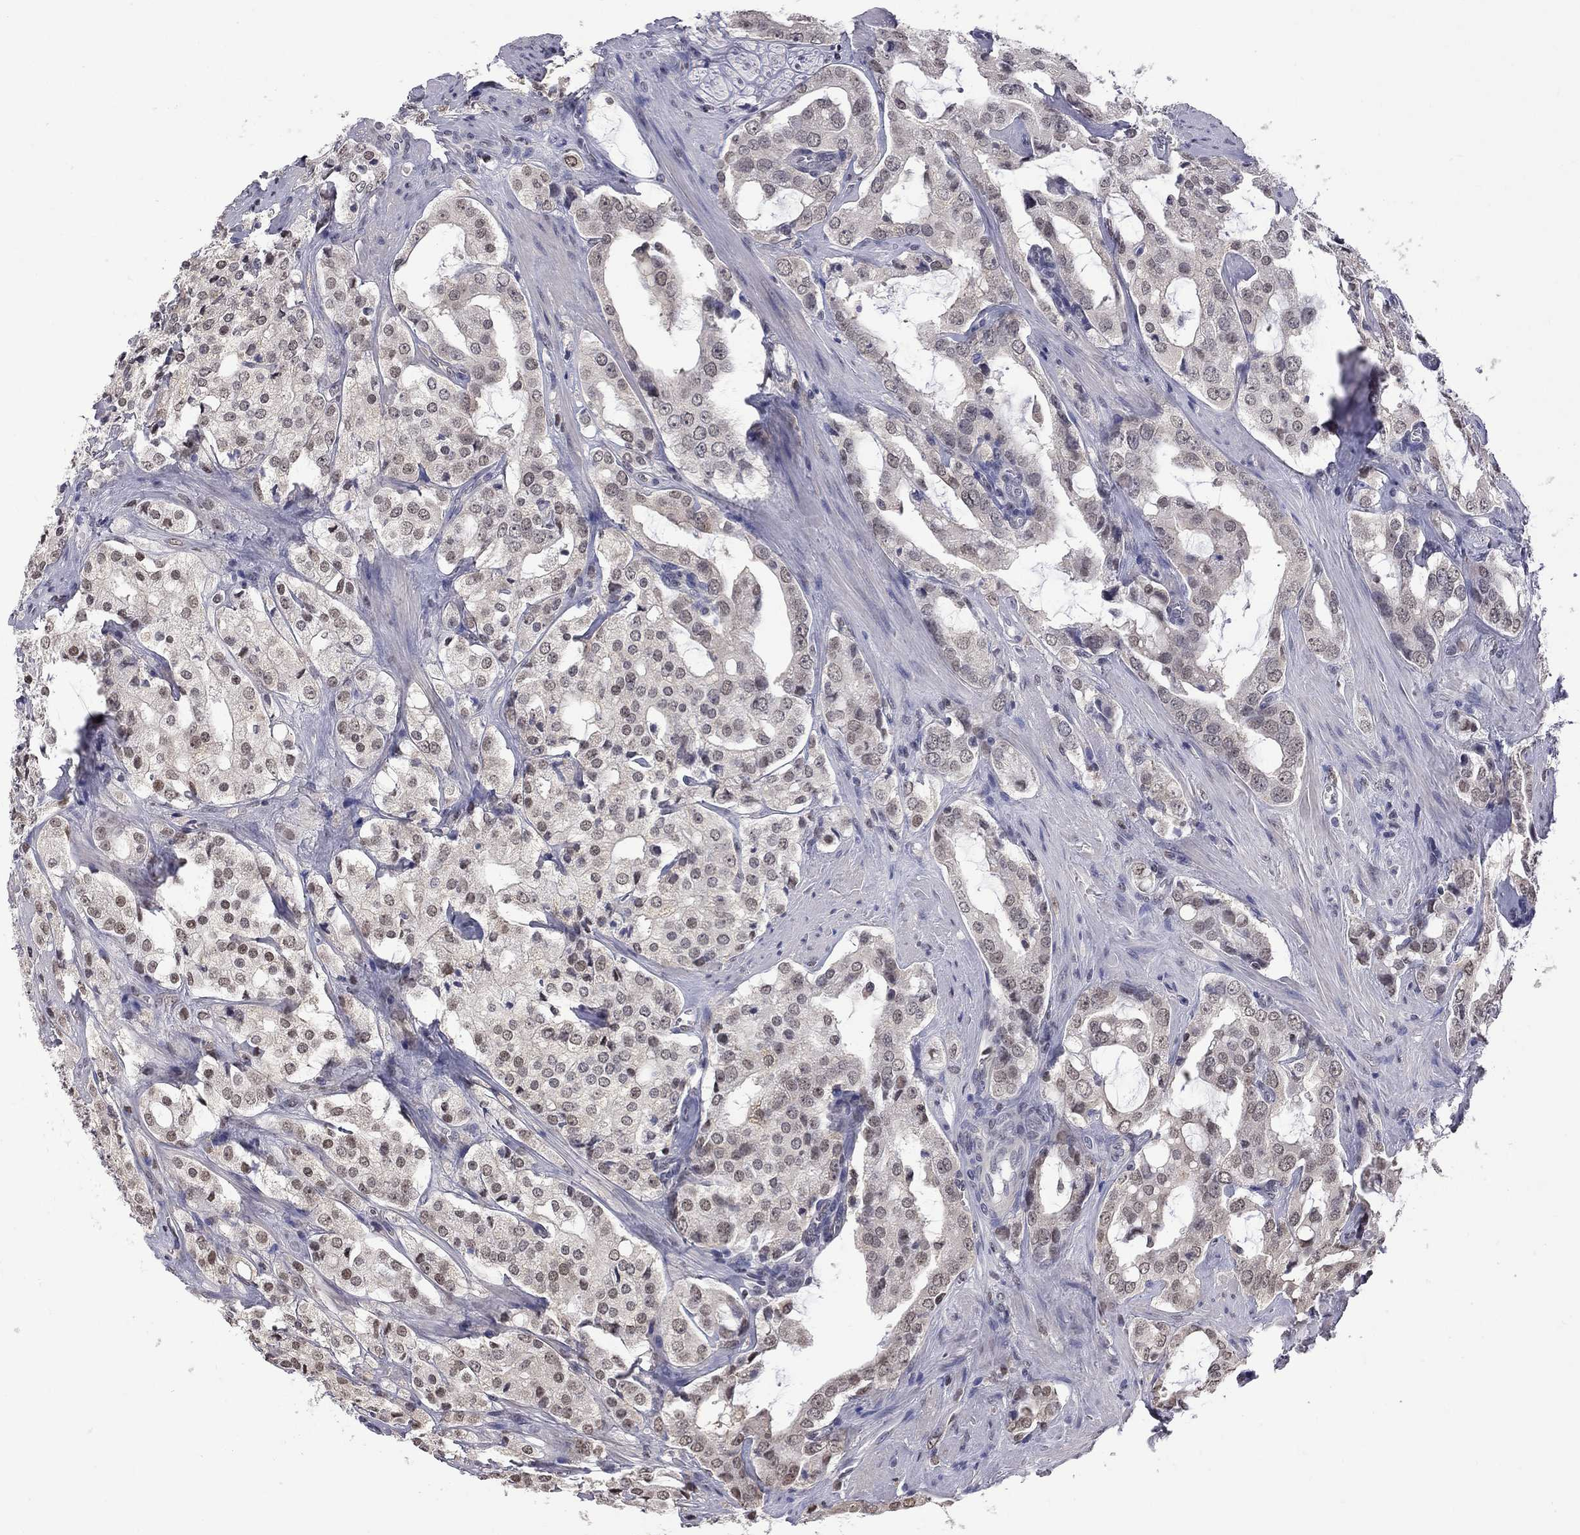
{"staining": {"intensity": "moderate", "quantity": "<25%", "location": "nuclear"}, "tissue": "prostate cancer", "cell_type": "Tumor cells", "image_type": "cancer", "snomed": [{"axis": "morphology", "description": "Adenocarcinoma, NOS"}, {"axis": "topography", "description": "Prostate"}], "caption": "Human prostate cancer (adenocarcinoma) stained for a protein (brown) reveals moderate nuclear positive staining in about <25% of tumor cells.", "gene": "RFWD3", "patient": {"sex": "male", "age": 66}}